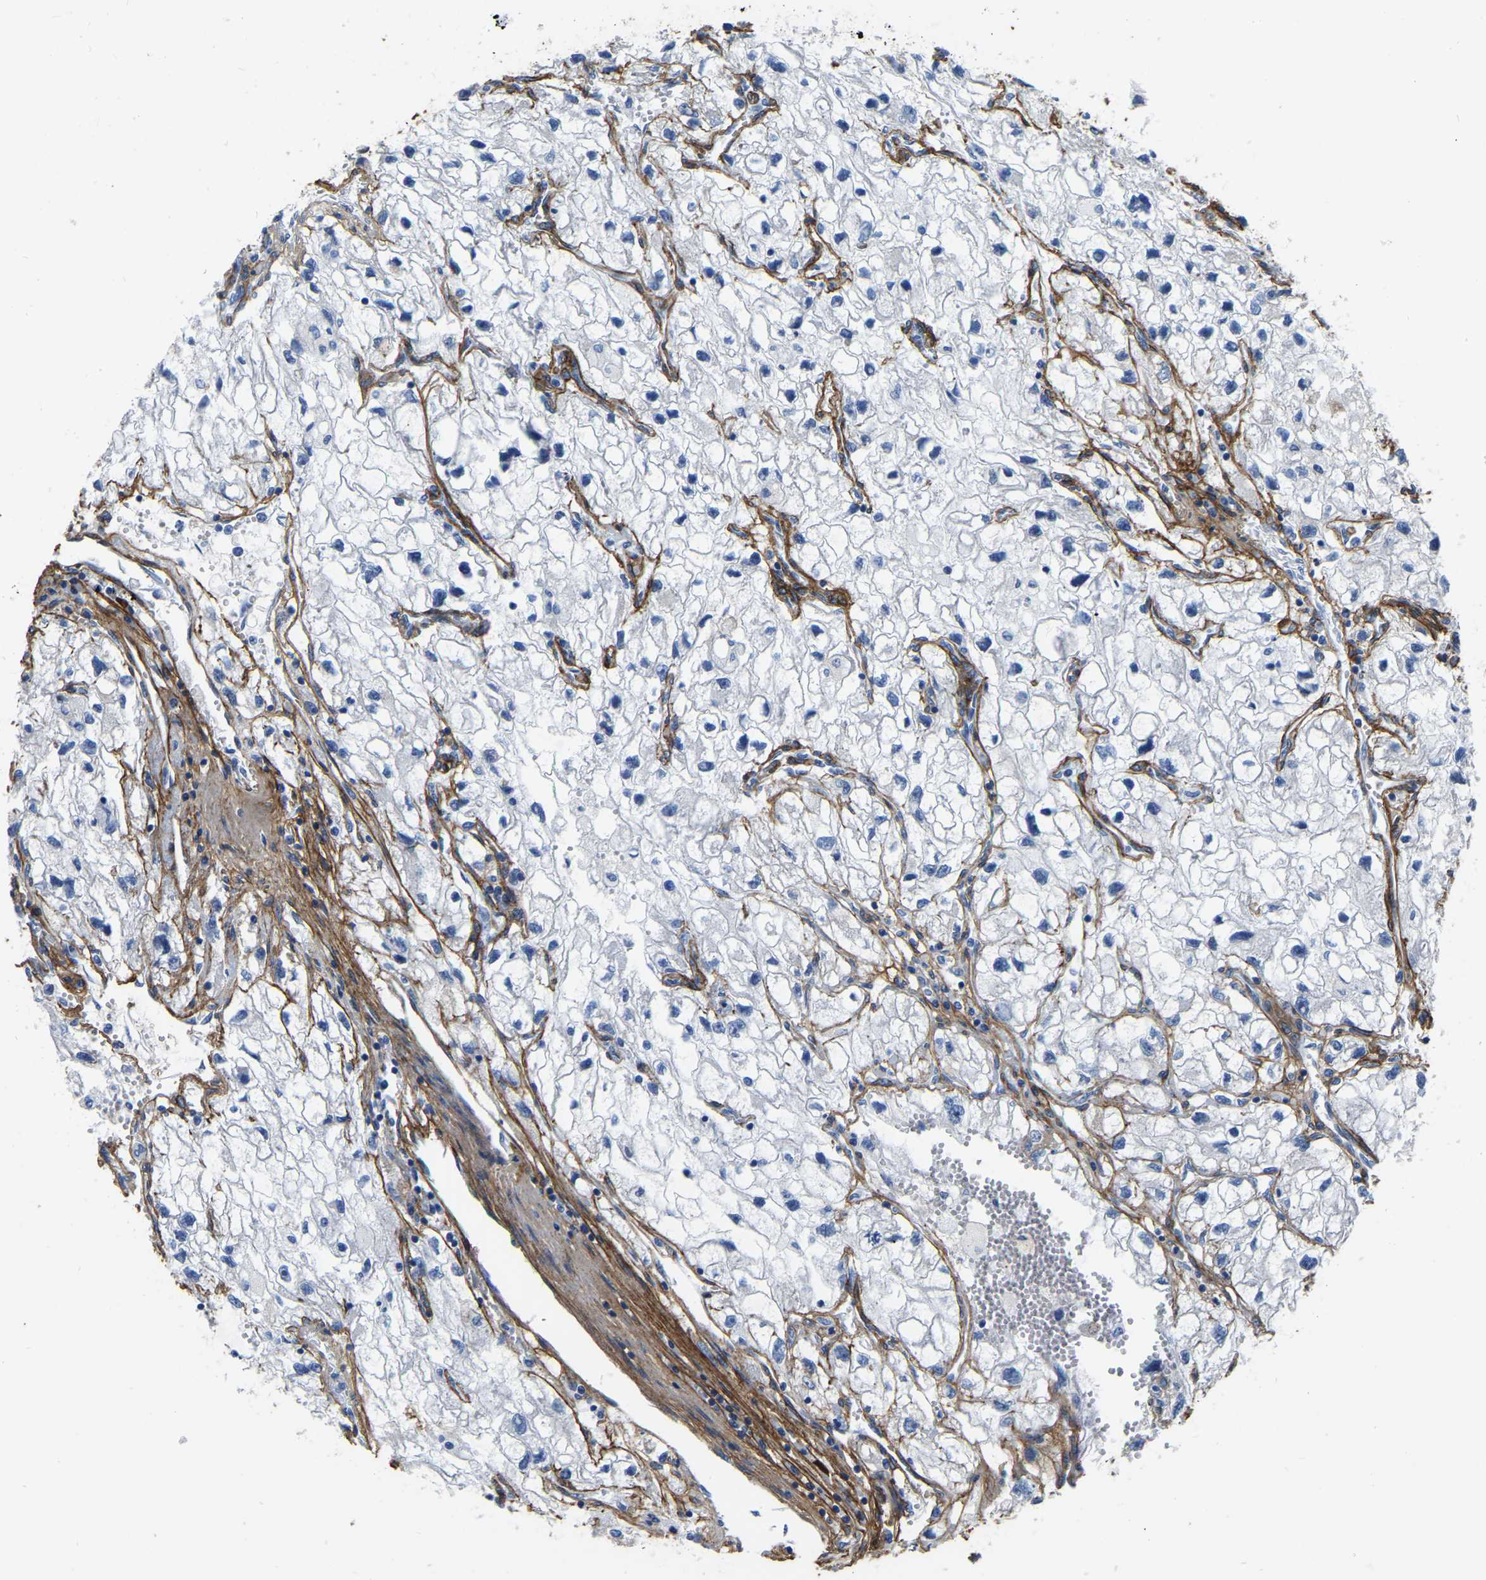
{"staining": {"intensity": "negative", "quantity": "none", "location": "none"}, "tissue": "renal cancer", "cell_type": "Tumor cells", "image_type": "cancer", "snomed": [{"axis": "morphology", "description": "Adenocarcinoma, NOS"}, {"axis": "topography", "description": "Kidney"}], "caption": "This is an IHC photomicrograph of renal cancer. There is no staining in tumor cells.", "gene": "COL6A1", "patient": {"sex": "female", "age": 70}}